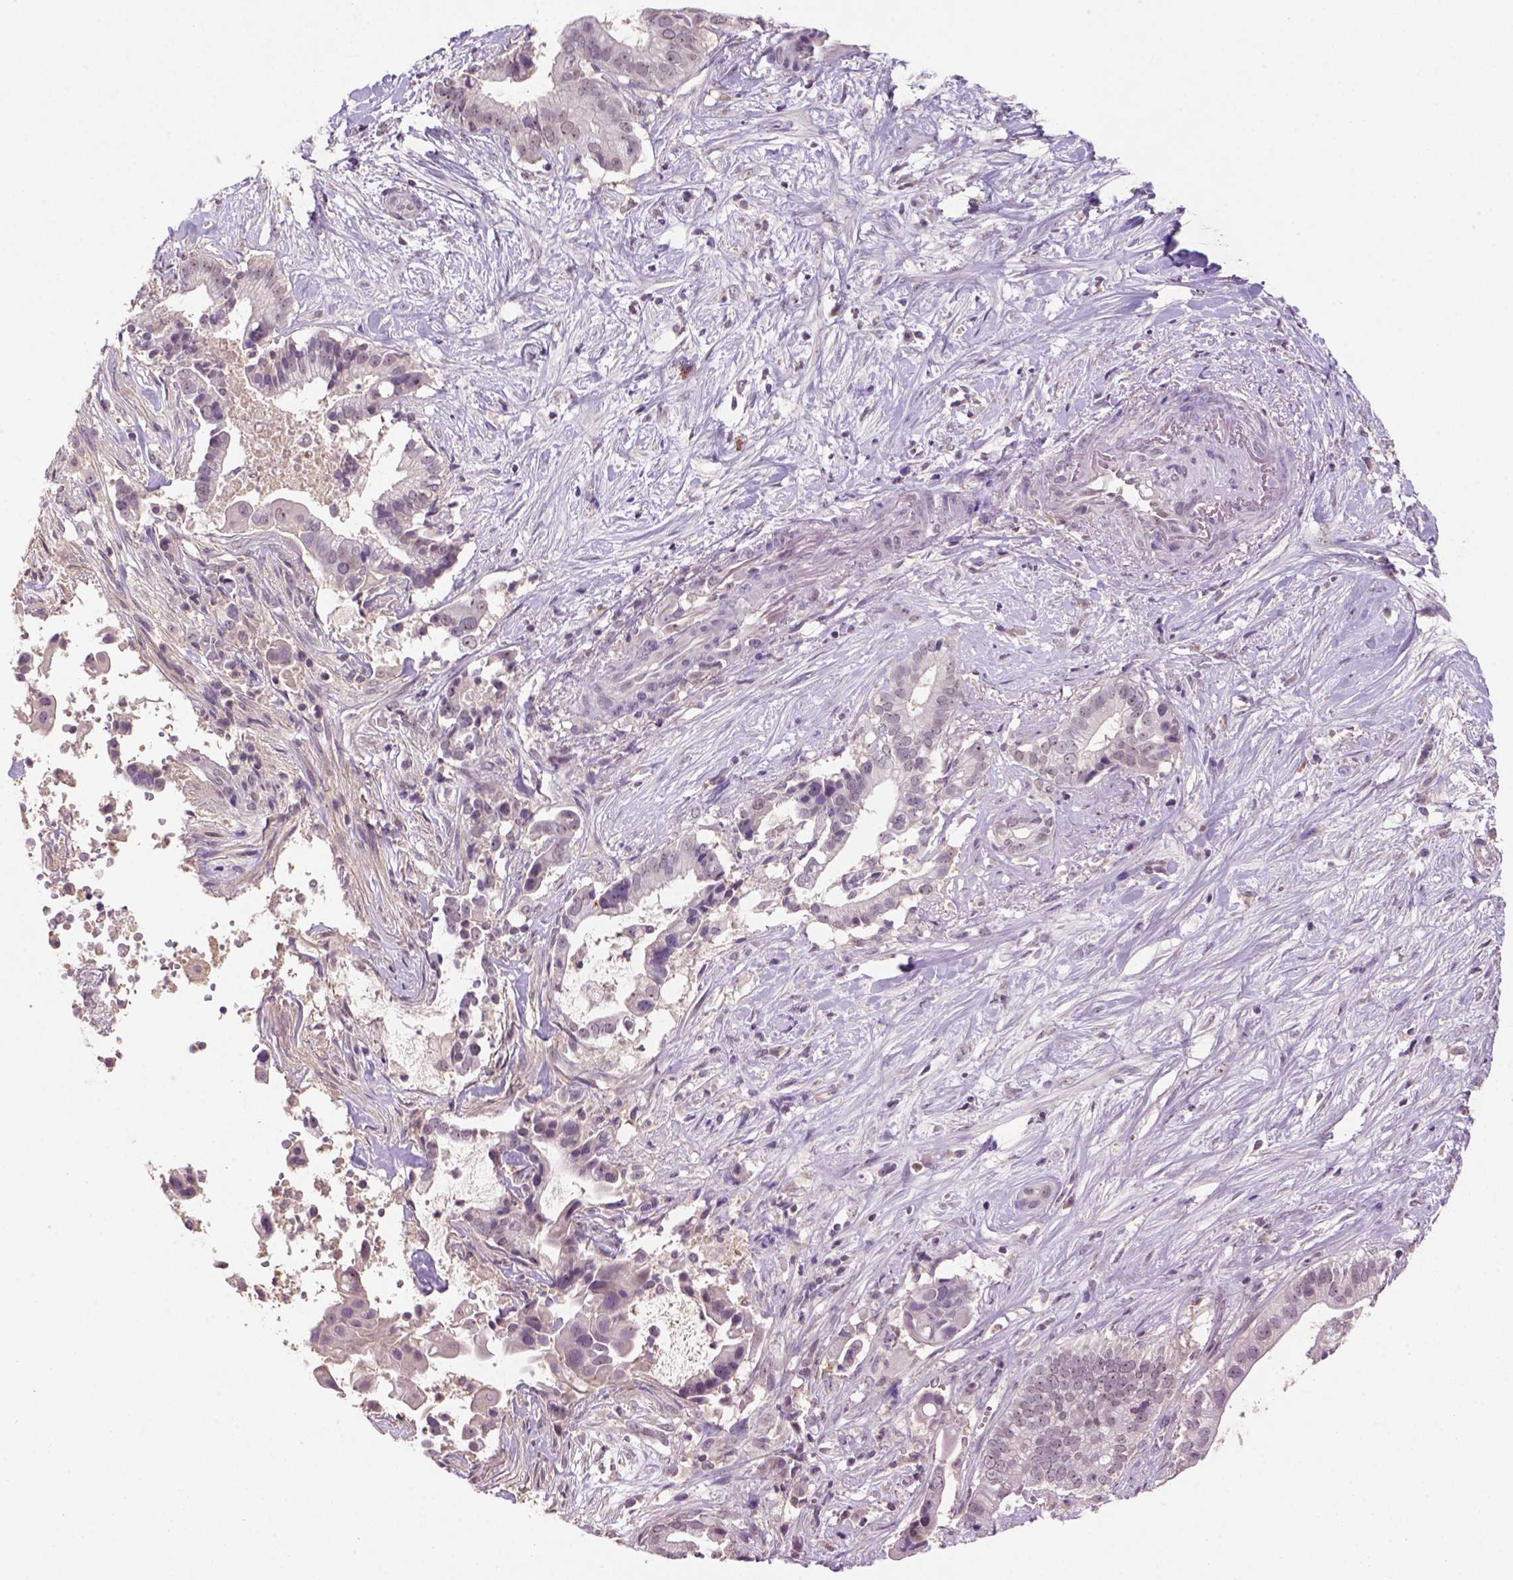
{"staining": {"intensity": "weak", "quantity": ">75%", "location": "cytoplasmic/membranous,nuclear"}, "tissue": "pancreatic cancer", "cell_type": "Tumor cells", "image_type": "cancer", "snomed": [{"axis": "morphology", "description": "Adenocarcinoma, NOS"}, {"axis": "topography", "description": "Pancreas"}], "caption": "Protein staining shows weak cytoplasmic/membranous and nuclear positivity in about >75% of tumor cells in pancreatic adenocarcinoma.", "gene": "SCML4", "patient": {"sex": "male", "age": 61}}